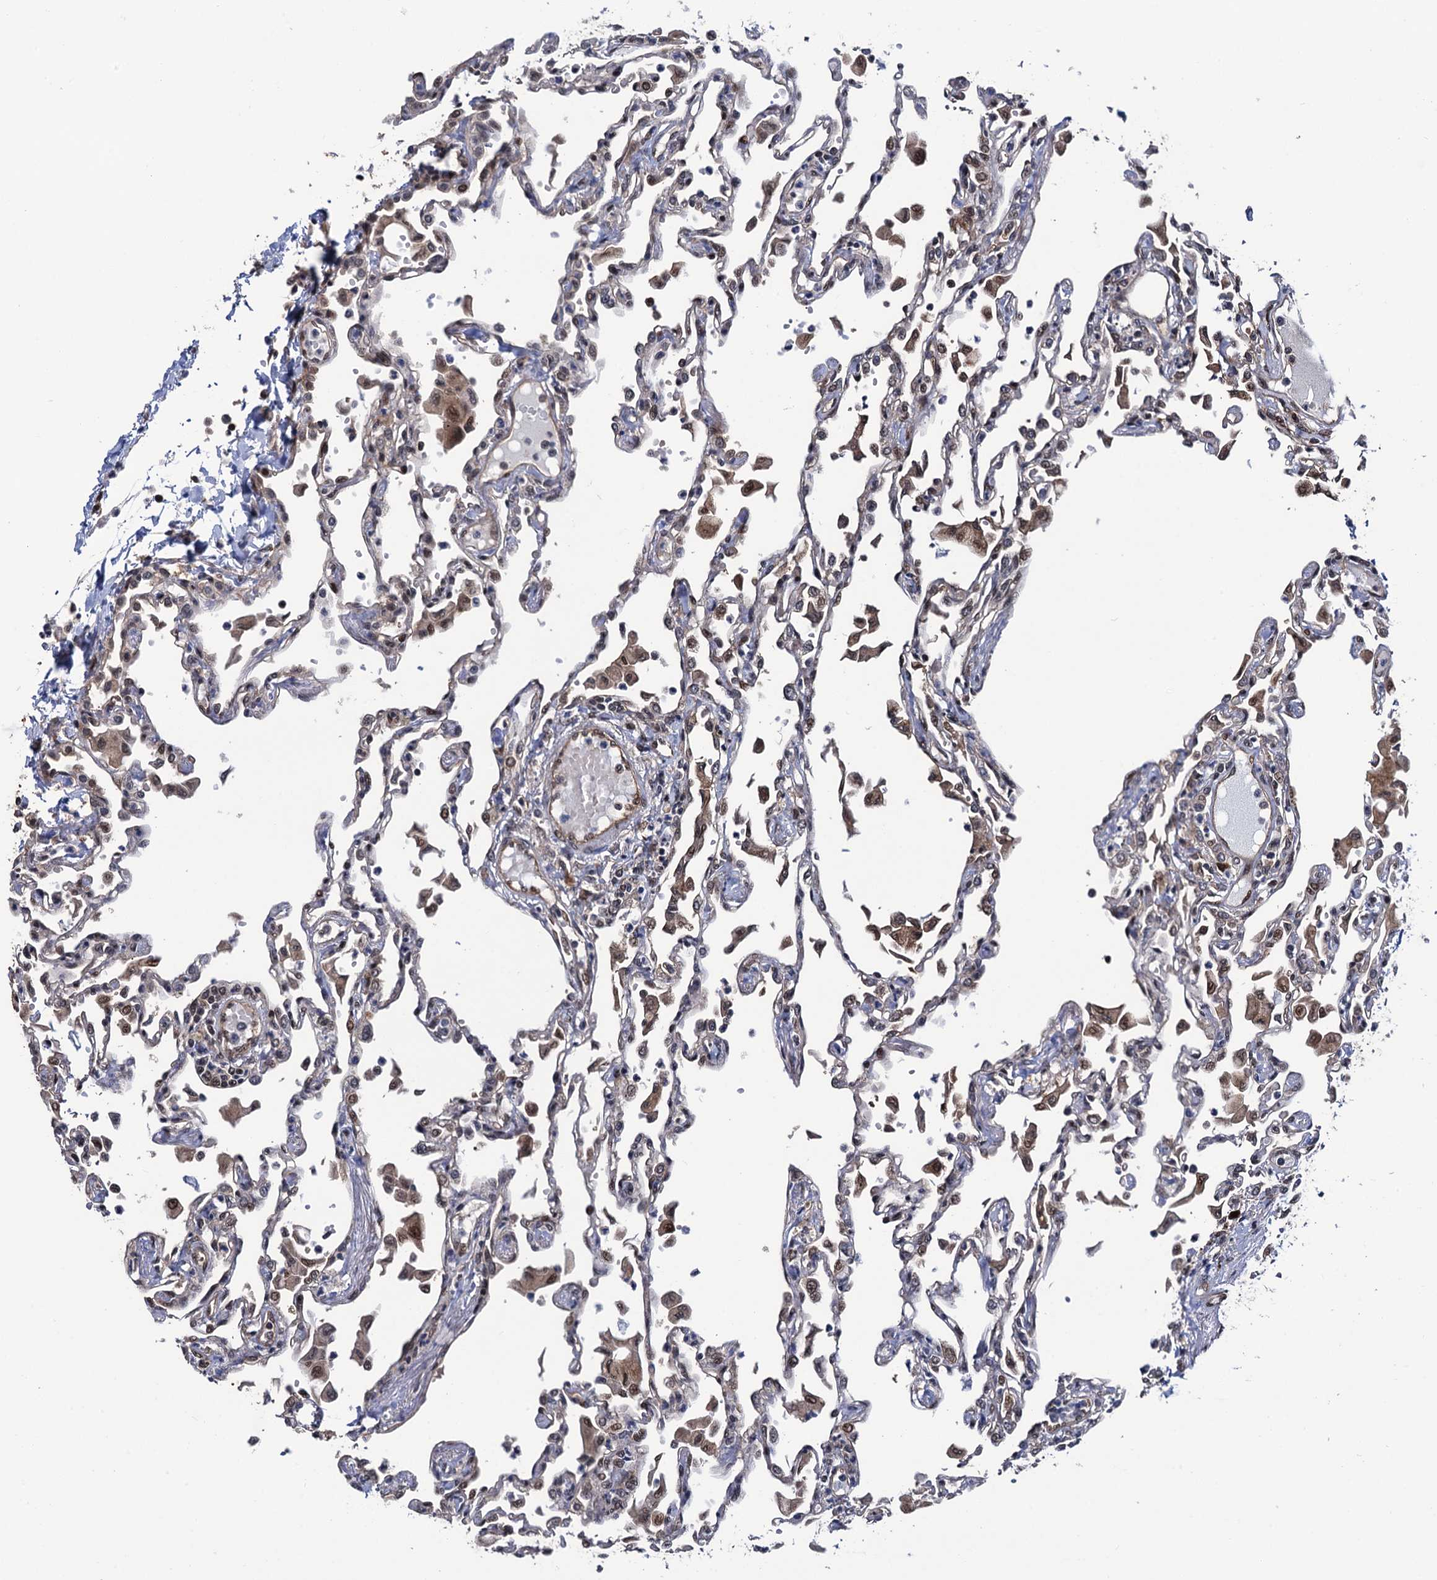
{"staining": {"intensity": "weak", "quantity": "25%-75%", "location": "cytoplasmic/membranous"}, "tissue": "lung", "cell_type": "Alveolar cells", "image_type": "normal", "snomed": [{"axis": "morphology", "description": "Normal tissue, NOS"}, {"axis": "topography", "description": "Bronchus"}, {"axis": "topography", "description": "Lung"}], "caption": "The photomicrograph demonstrates a brown stain indicating the presence of a protein in the cytoplasmic/membranous of alveolar cells in lung.", "gene": "CDC23", "patient": {"sex": "female", "age": 49}}